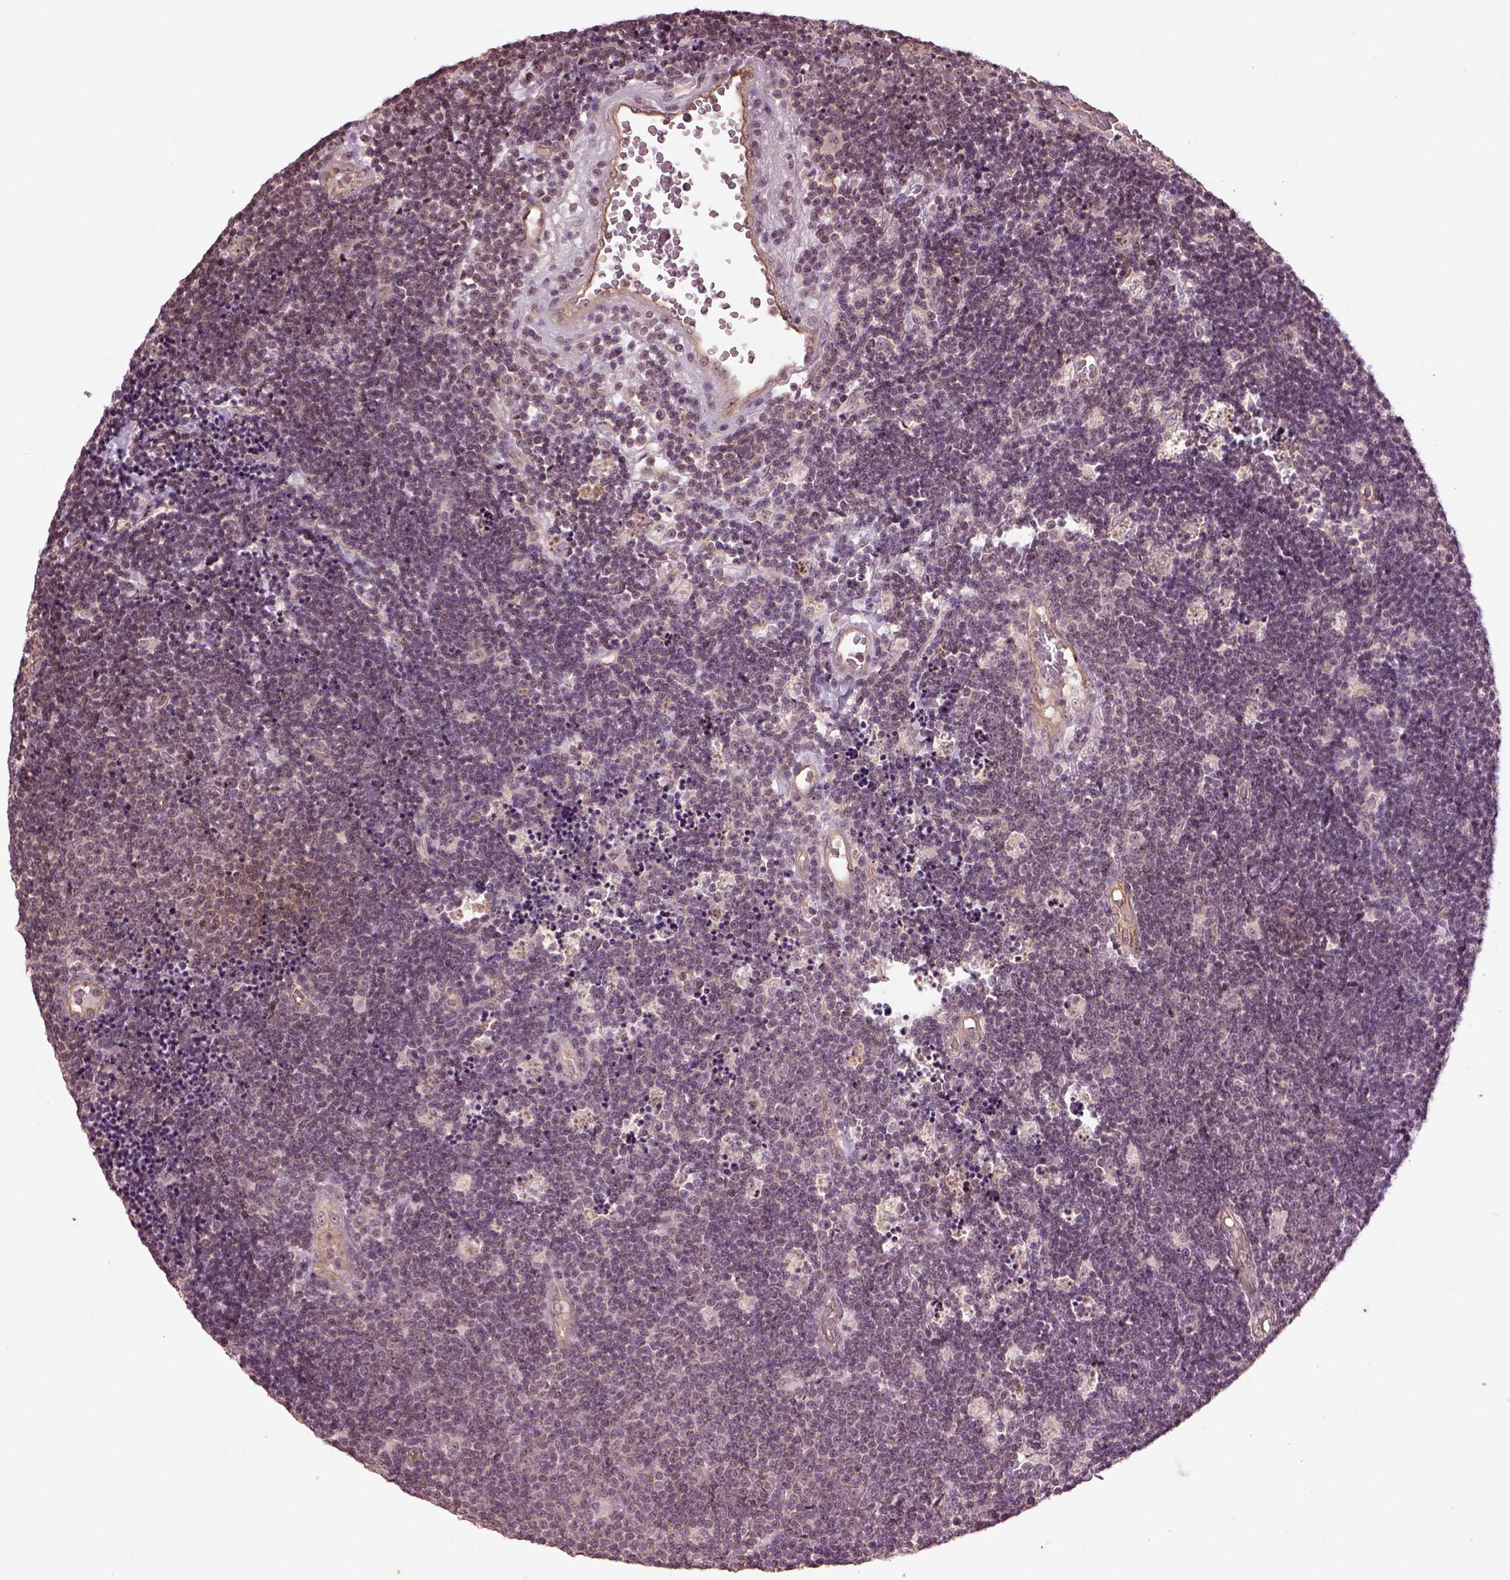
{"staining": {"intensity": "weak", "quantity": "<25%", "location": "nuclear"}, "tissue": "lymphoma", "cell_type": "Tumor cells", "image_type": "cancer", "snomed": [{"axis": "morphology", "description": "Malignant lymphoma, non-Hodgkin's type, Low grade"}, {"axis": "topography", "description": "Brain"}], "caption": "Human lymphoma stained for a protein using immunohistochemistry (IHC) displays no positivity in tumor cells.", "gene": "GNRH1", "patient": {"sex": "female", "age": 66}}